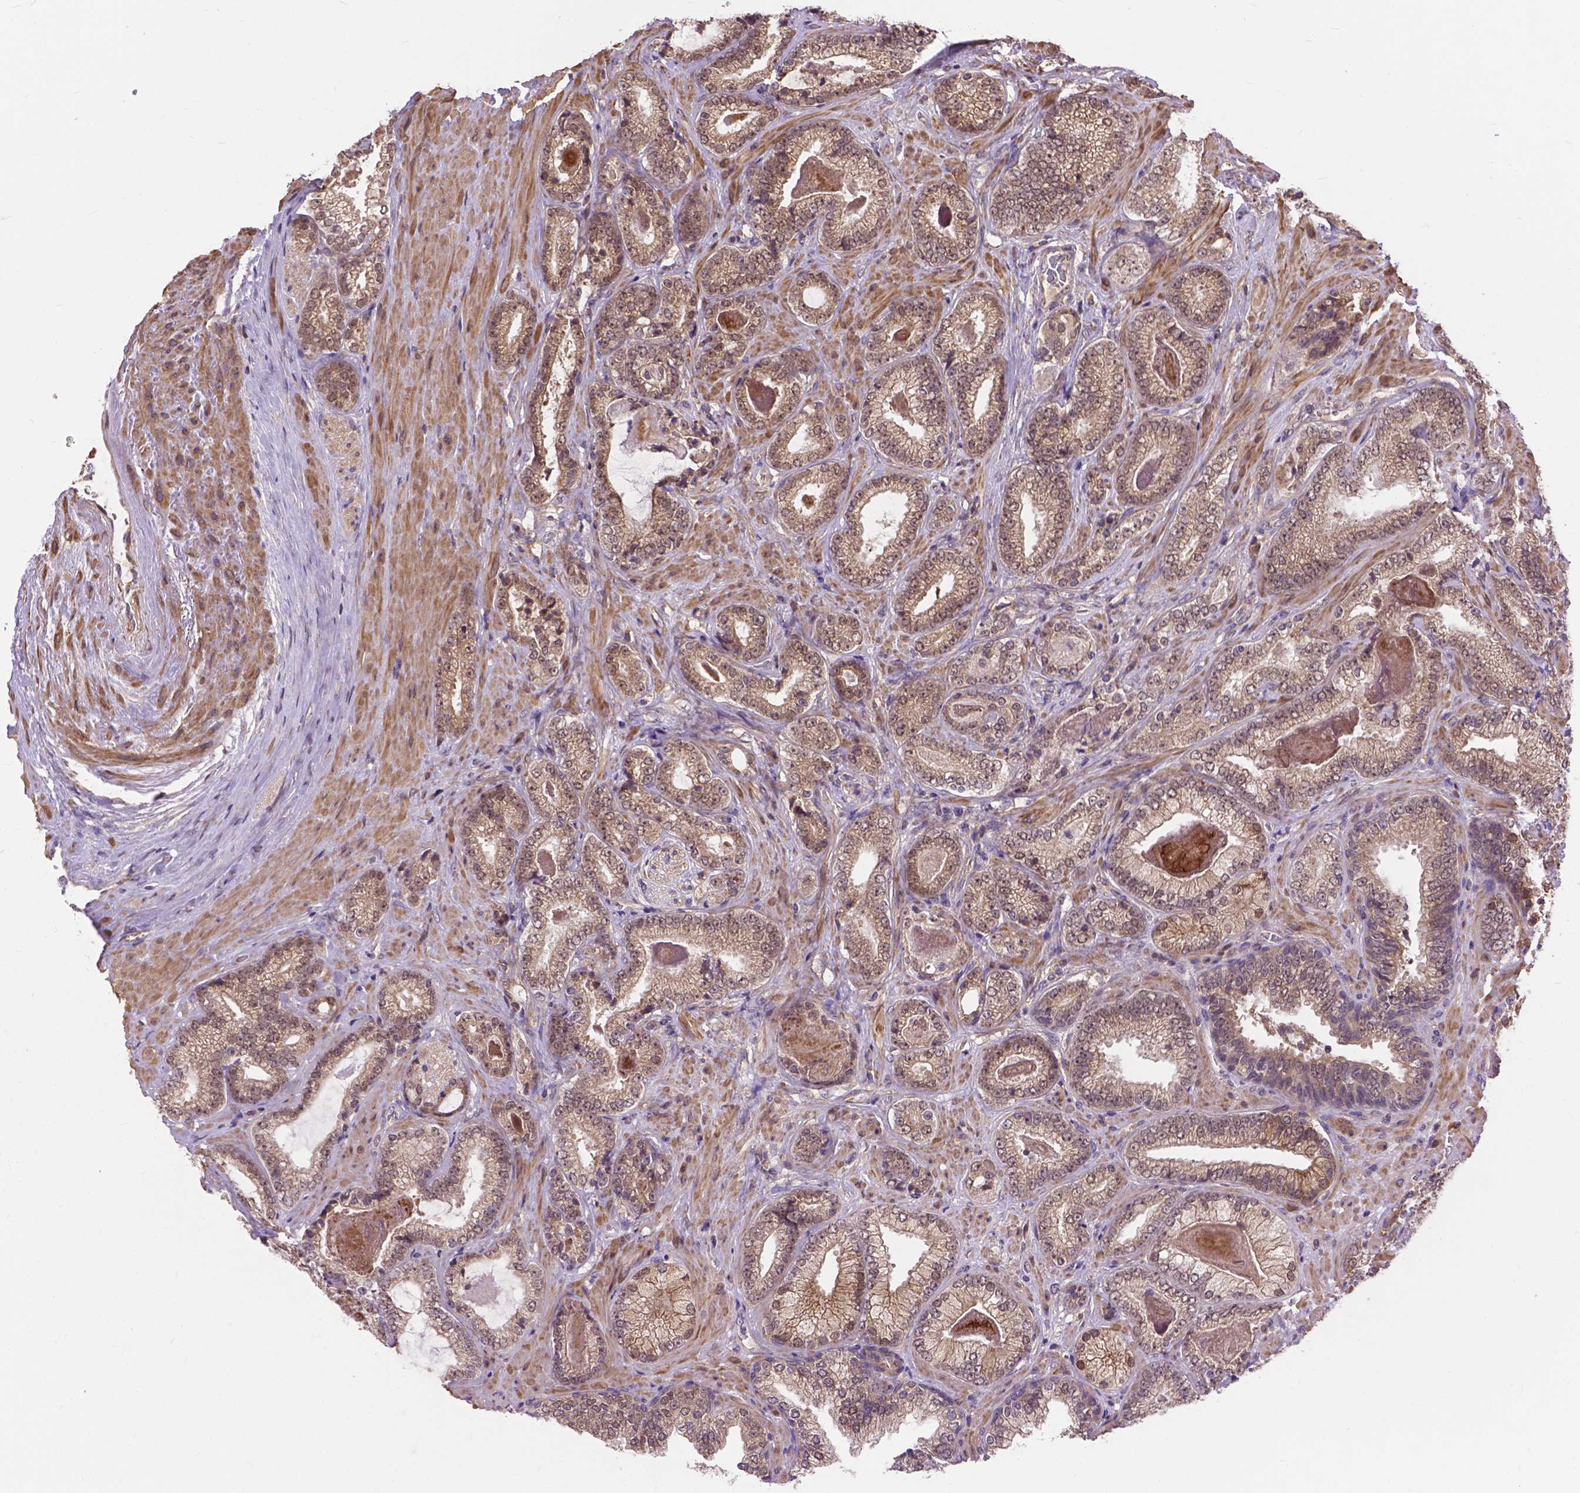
{"staining": {"intensity": "moderate", "quantity": ">75%", "location": "cytoplasmic/membranous"}, "tissue": "prostate cancer", "cell_type": "Tumor cells", "image_type": "cancer", "snomed": [{"axis": "morphology", "description": "Adenocarcinoma, Low grade"}, {"axis": "topography", "description": "Prostate"}], "caption": "A histopathology image of low-grade adenocarcinoma (prostate) stained for a protein displays moderate cytoplasmic/membranous brown staining in tumor cells.", "gene": "ZNF616", "patient": {"sex": "male", "age": 61}}